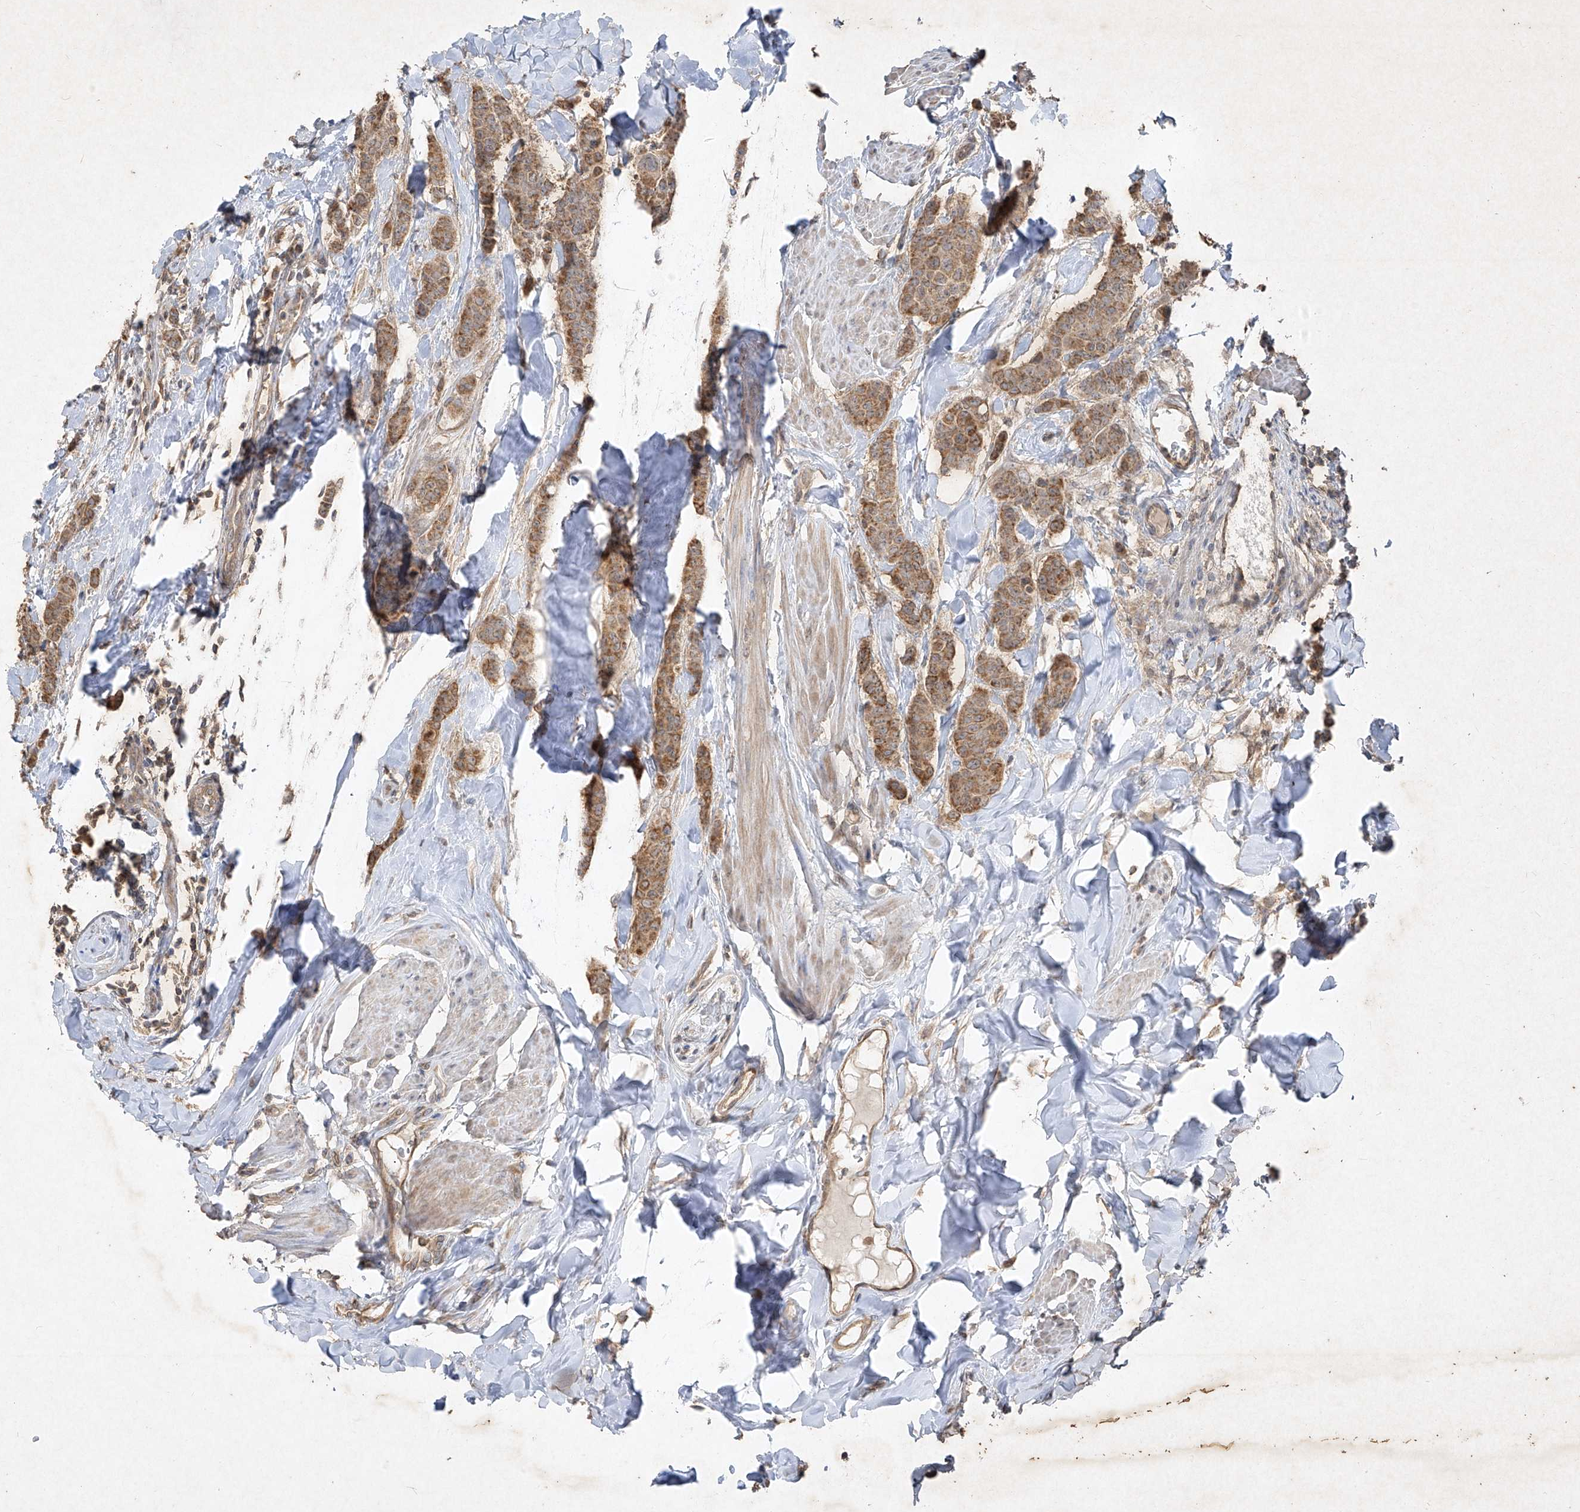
{"staining": {"intensity": "moderate", "quantity": ">75%", "location": "cytoplasmic/membranous"}, "tissue": "breast cancer", "cell_type": "Tumor cells", "image_type": "cancer", "snomed": [{"axis": "morphology", "description": "Duct carcinoma"}, {"axis": "topography", "description": "Breast"}], "caption": "Protein staining demonstrates moderate cytoplasmic/membranous positivity in about >75% of tumor cells in intraductal carcinoma (breast). (DAB IHC, brown staining for protein, blue staining for nuclei).", "gene": "ABCD3", "patient": {"sex": "female", "age": 40}}